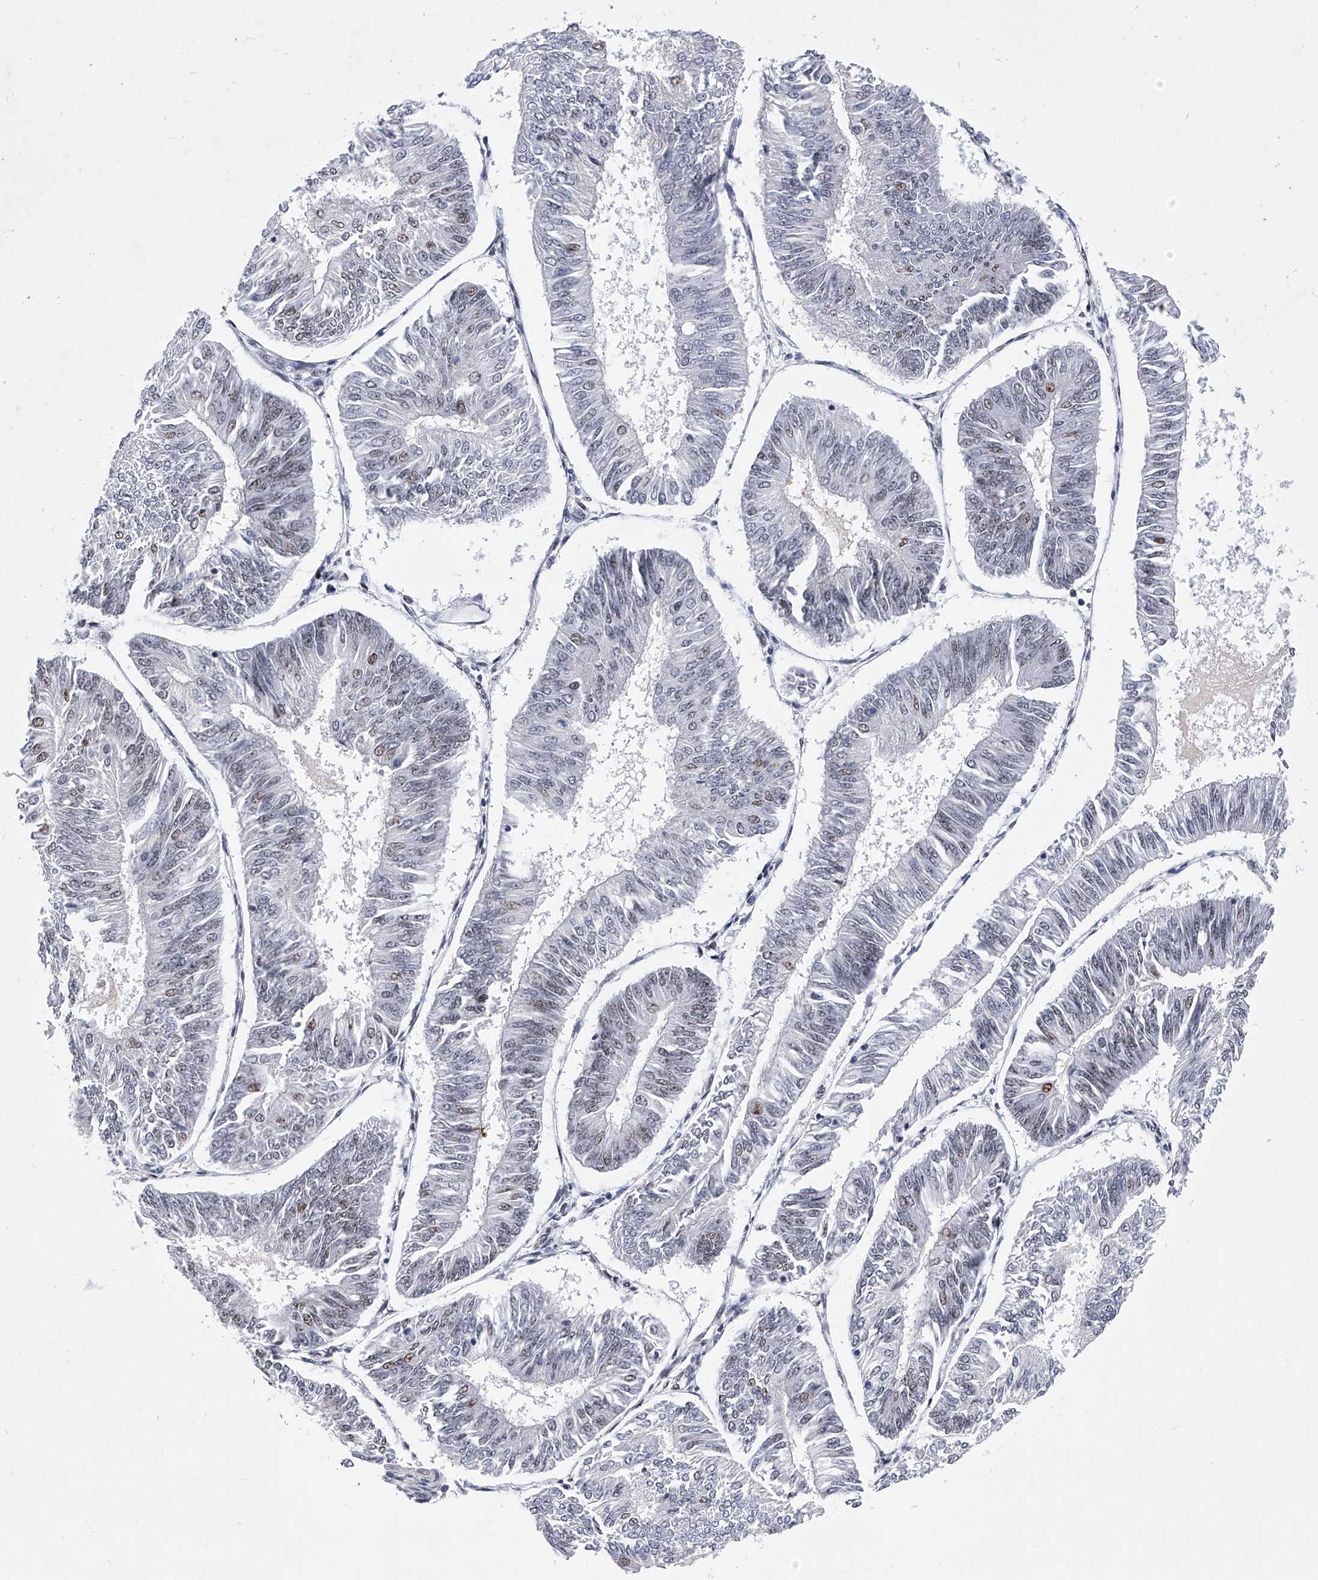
{"staining": {"intensity": "weak", "quantity": "<25%", "location": "nuclear"}, "tissue": "endometrial cancer", "cell_type": "Tumor cells", "image_type": "cancer", "snomed": [{"axis": "morphology", "description": "Adenocarcinoma, NOS"}, {"axis": "topography", "description": "Endometrium"}], "caption": "Tumor cells are negative for brown protein staining in endometrial cancer.", "gene": "TESK2", "patient": {"sex": "female", "age": 58}}